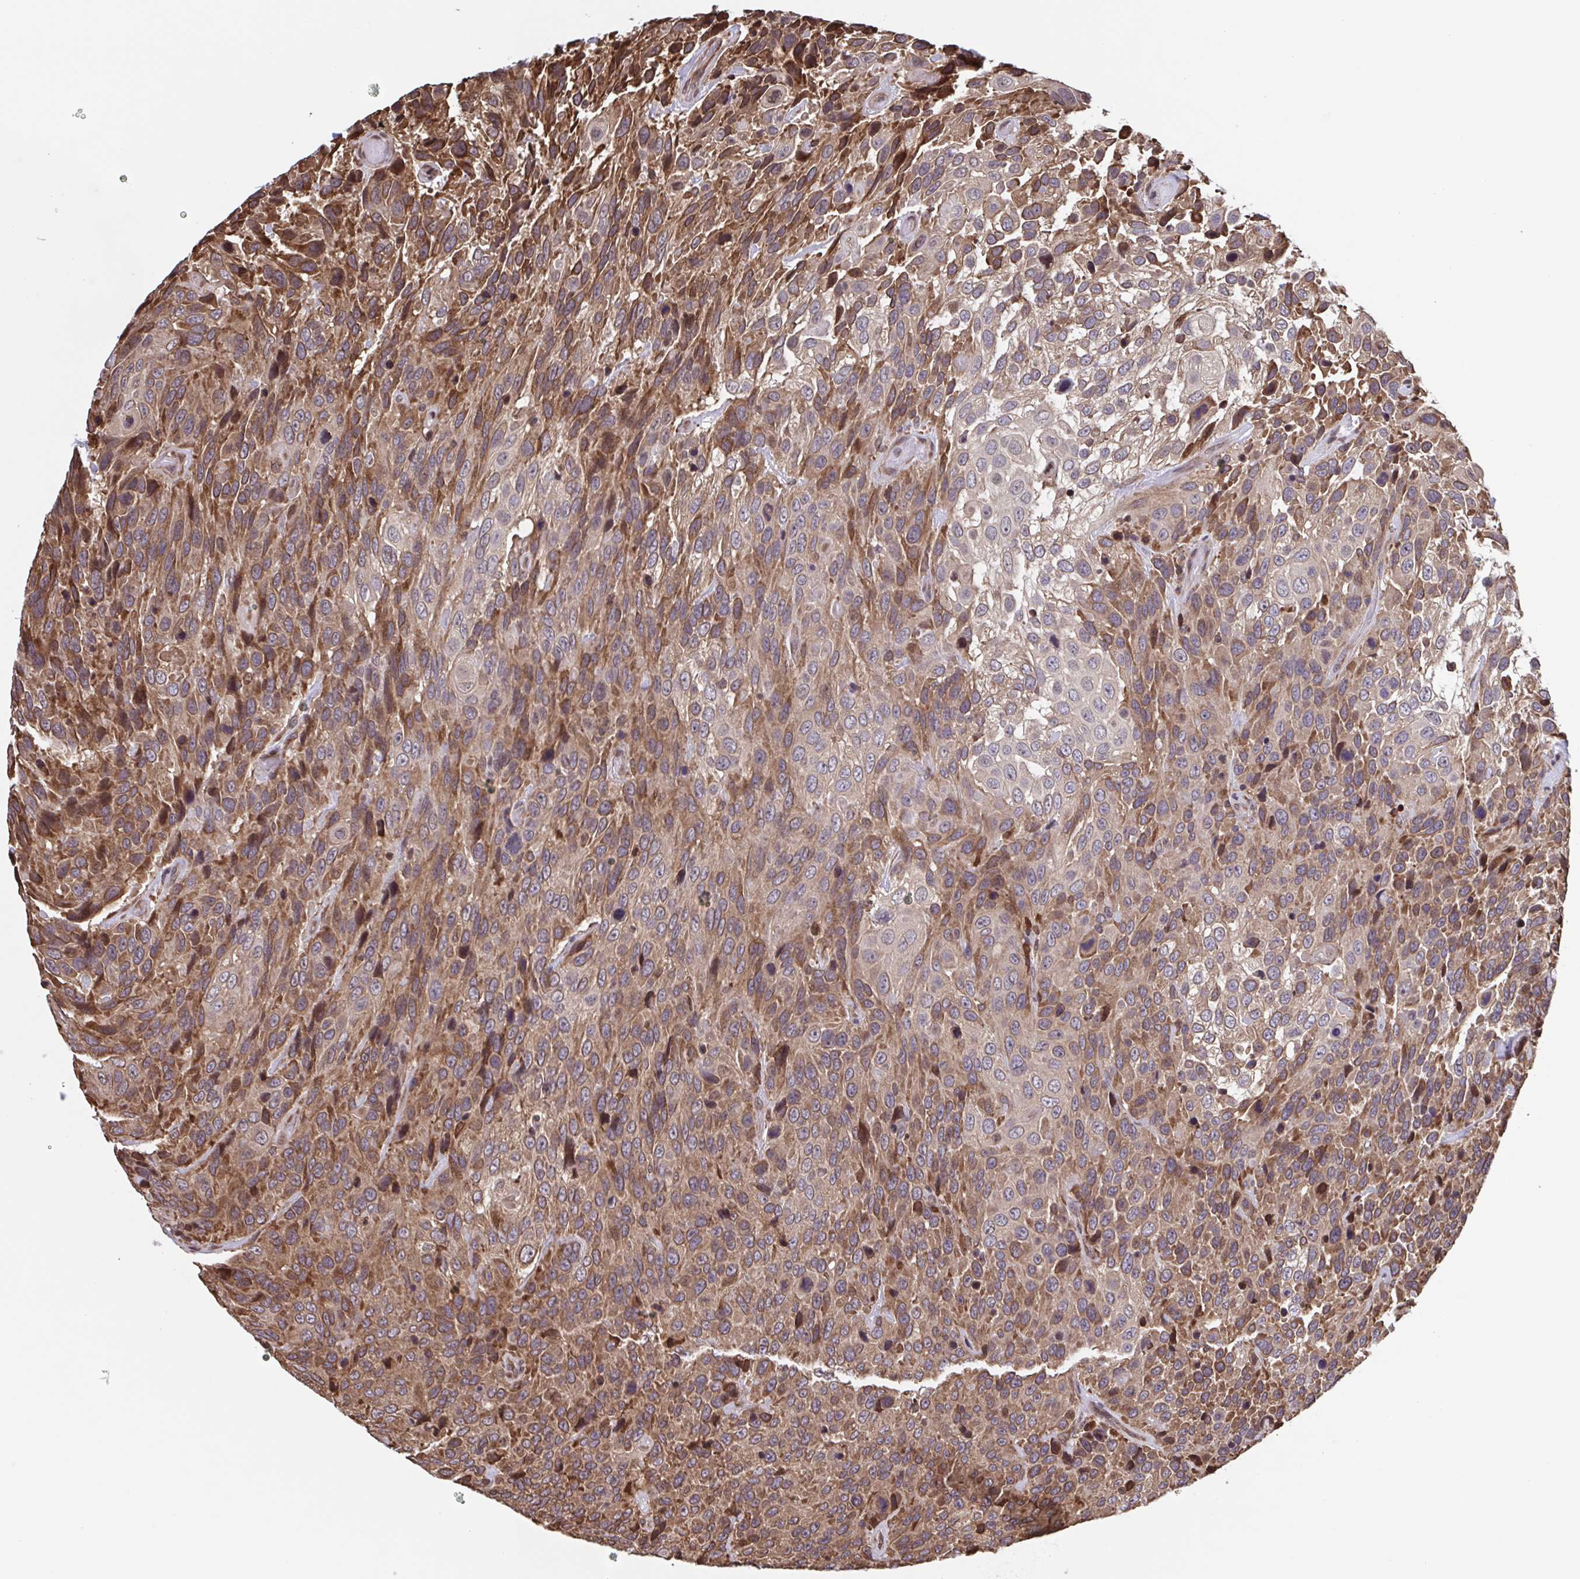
{"staining": {"intensity": "moderate", "quantity": ">75%", "location": "cytoplasmic/membranous,nuclear"}, "tissue": "urothelial cancer", "cell_type": "Tumor cells", "image_type": "cancer", "snomed": [{"axis": "morphology", "description": "Urothelial carcinoma, High grade"}, {"axis": "topography", "description": "Urinary bladder"}], "caption": "Moderate cytoplasmic/membranous and nuclear positivity for a protein is appreciated in about >75% of tumor cells of high-grade urothelial carcinoma using immunohistochemistry (IHC).", "gene": "SEC63", "patient": {"sex": "female", "age": 70}}